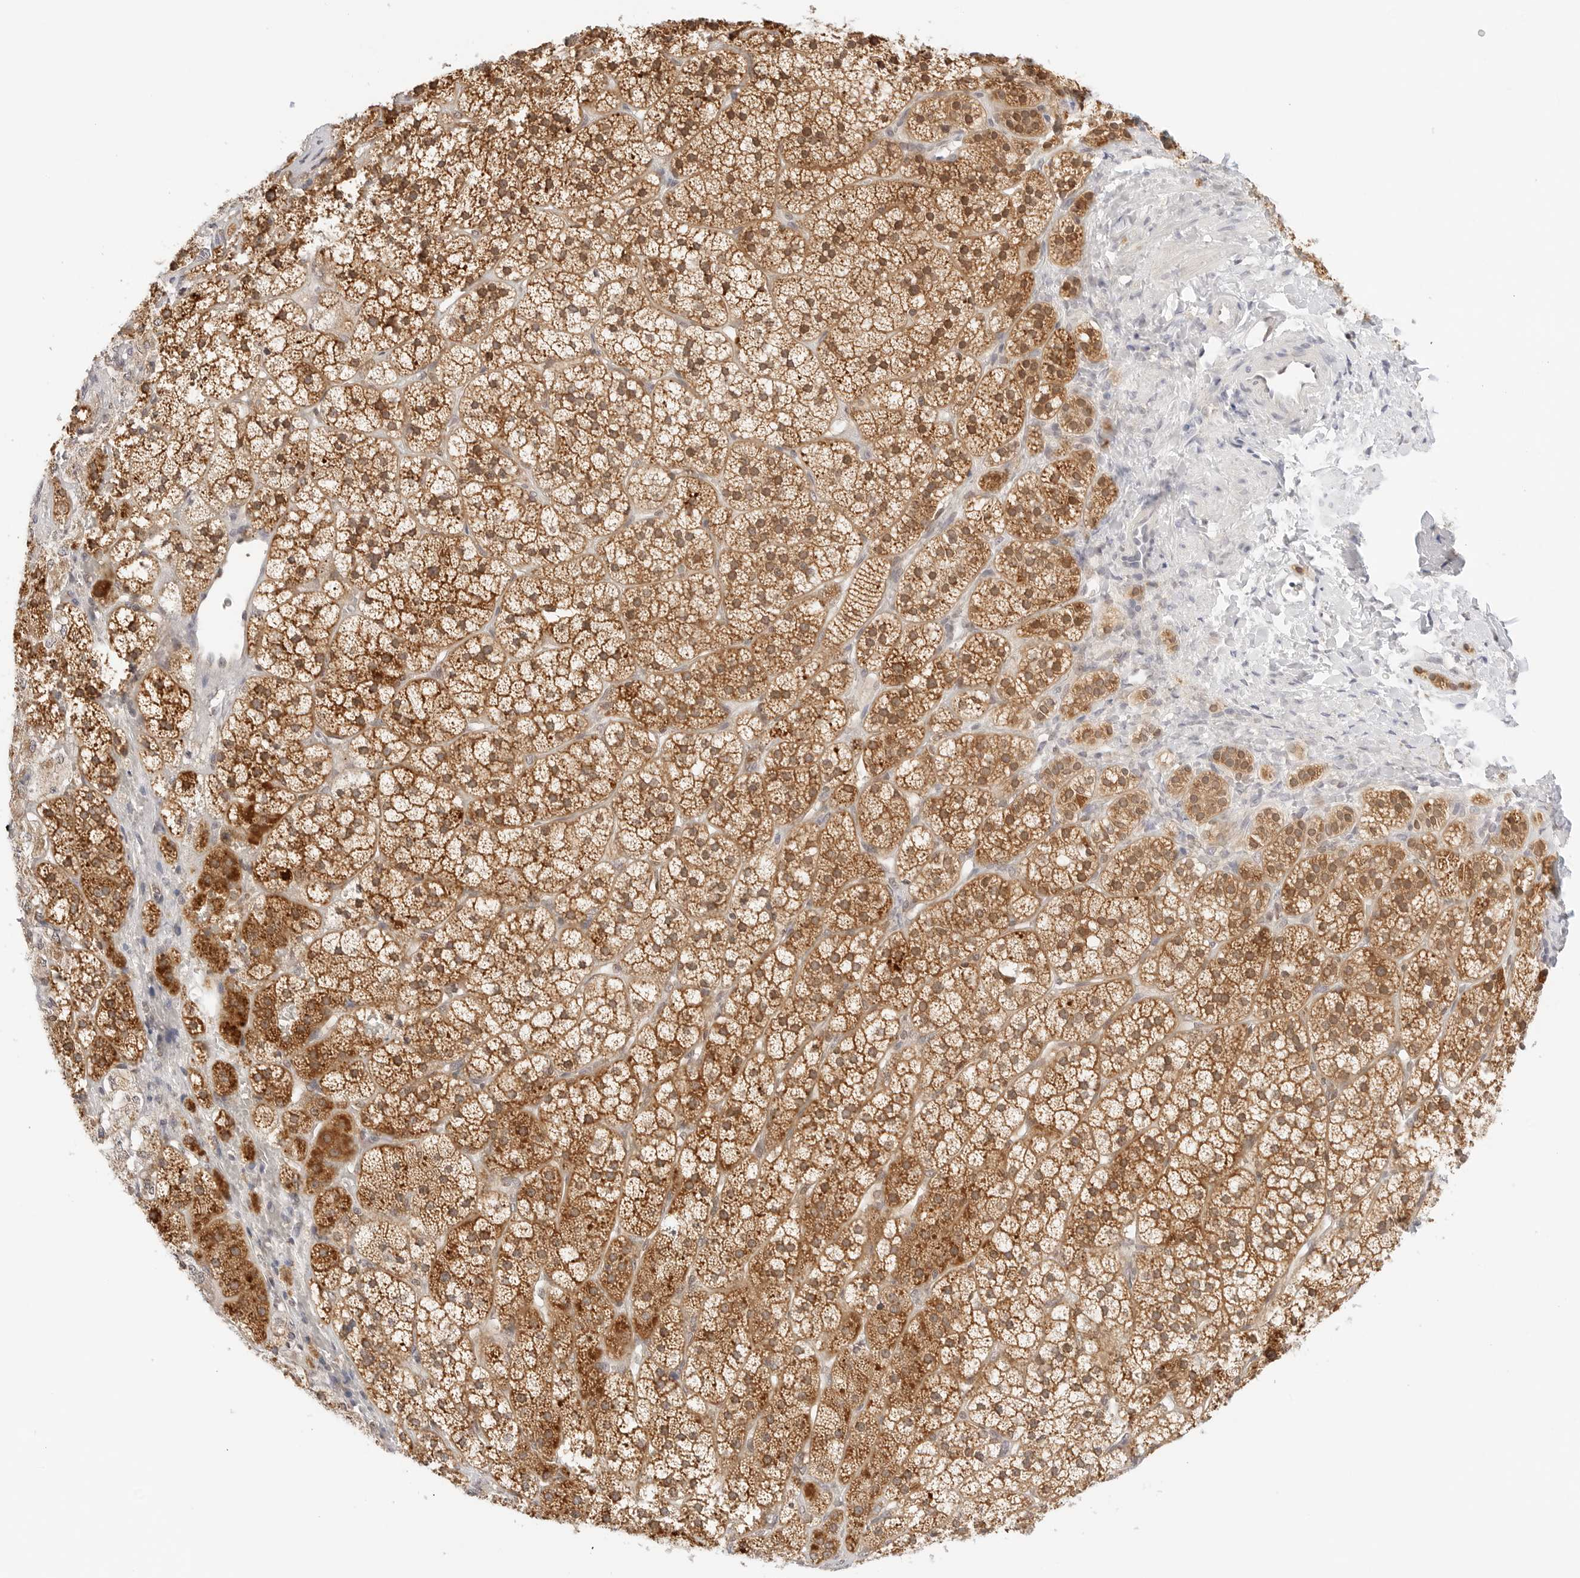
{"staining": {"intensity": "moderate", "quantity": ">75%", "location": "cytoplasmic/membranous"}, "tissue": "adrenal gland", "cell_type": "Glandular cells", "image_type": "normal", "snomed": [{"axis": "morphology", "description": "Normal tissue, NOS"}, {"axis": "topography", "description": "Adrenal gland"}], "caption": "IHC of unremarkable human adrenal gland reveals medium levels of moderate cytoplasmic/membranous positivity in about >75% of glandular cells.", "gene": "ERO1B", "patient": {"sex": "female", "age": 44}}